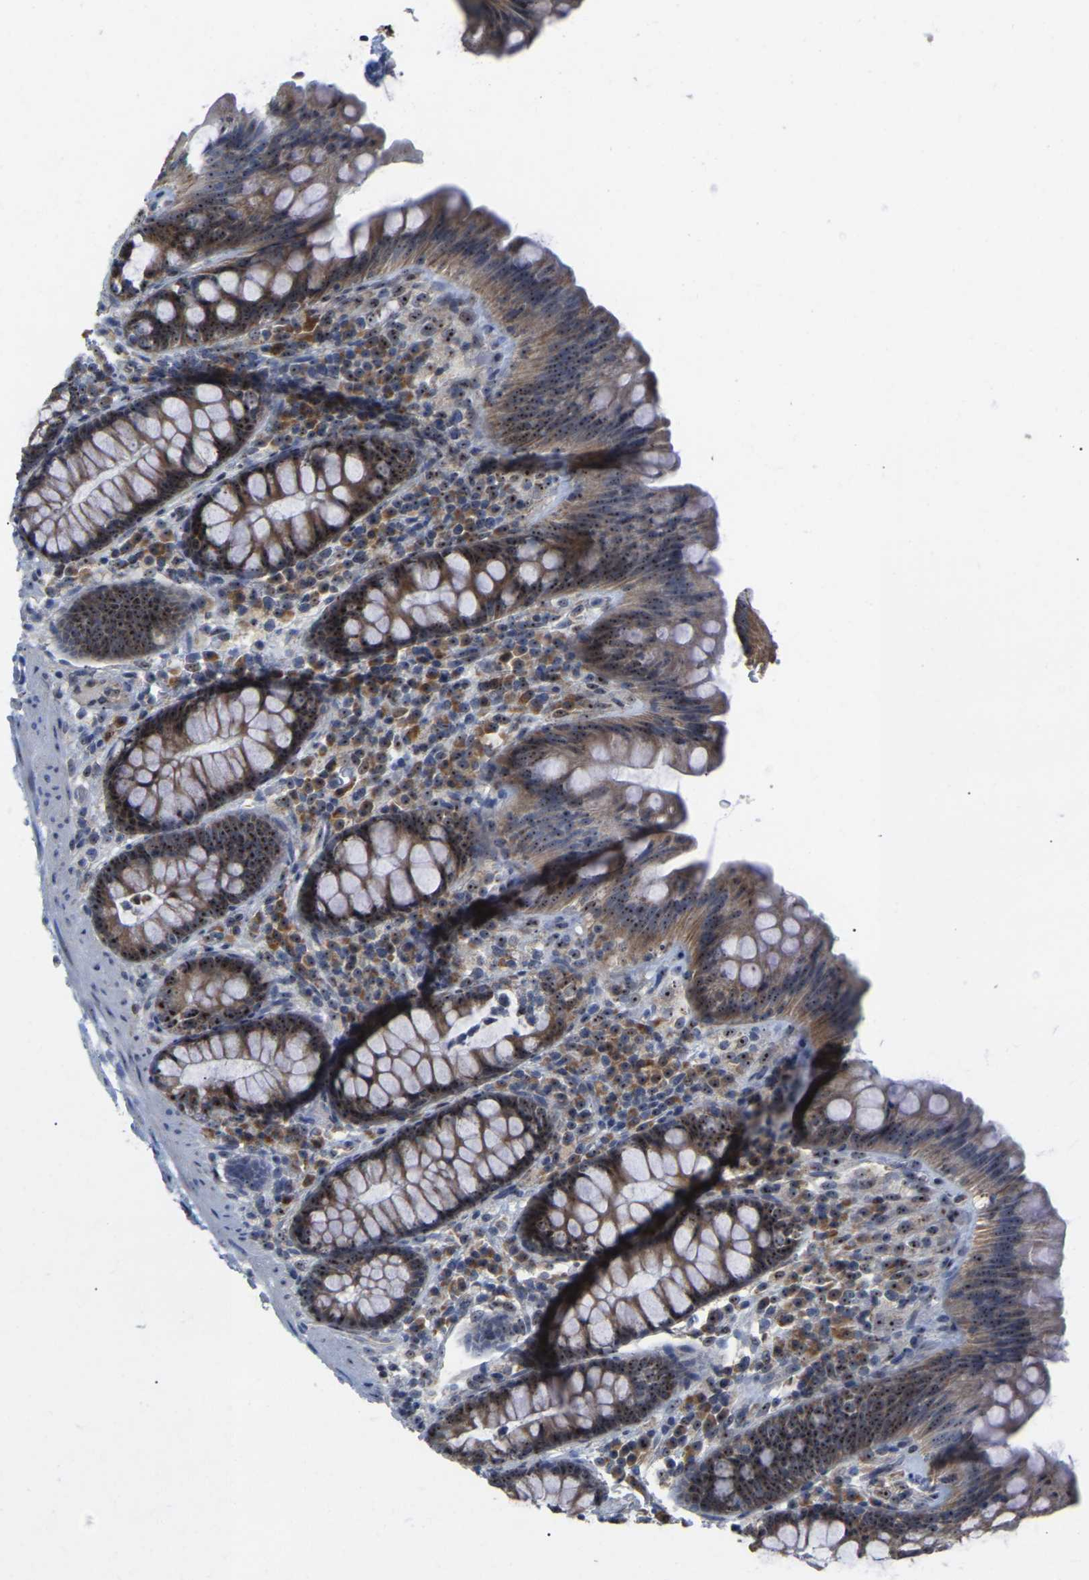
{"staining": {"intensity": "weak", "quantity": "25%-75%", "location": "cytoplasmic/membranous"}, "tissue": "colon", "cell_type": "Endothelial cells", "image_type": "normal", "snomed": [{"axis": "morphology", "description": "Normal tissue, NOS"}, {"axis": "topography", "description": "Colon"}], "caption": "IHC (DAB) staining of unremarkable colon displays weak cytoplasmic/membranous protein expression in approximately 25%-75% of endothelial cells.", "gene": "NOP53", "patient": {"sex": "female", "age": 80}}